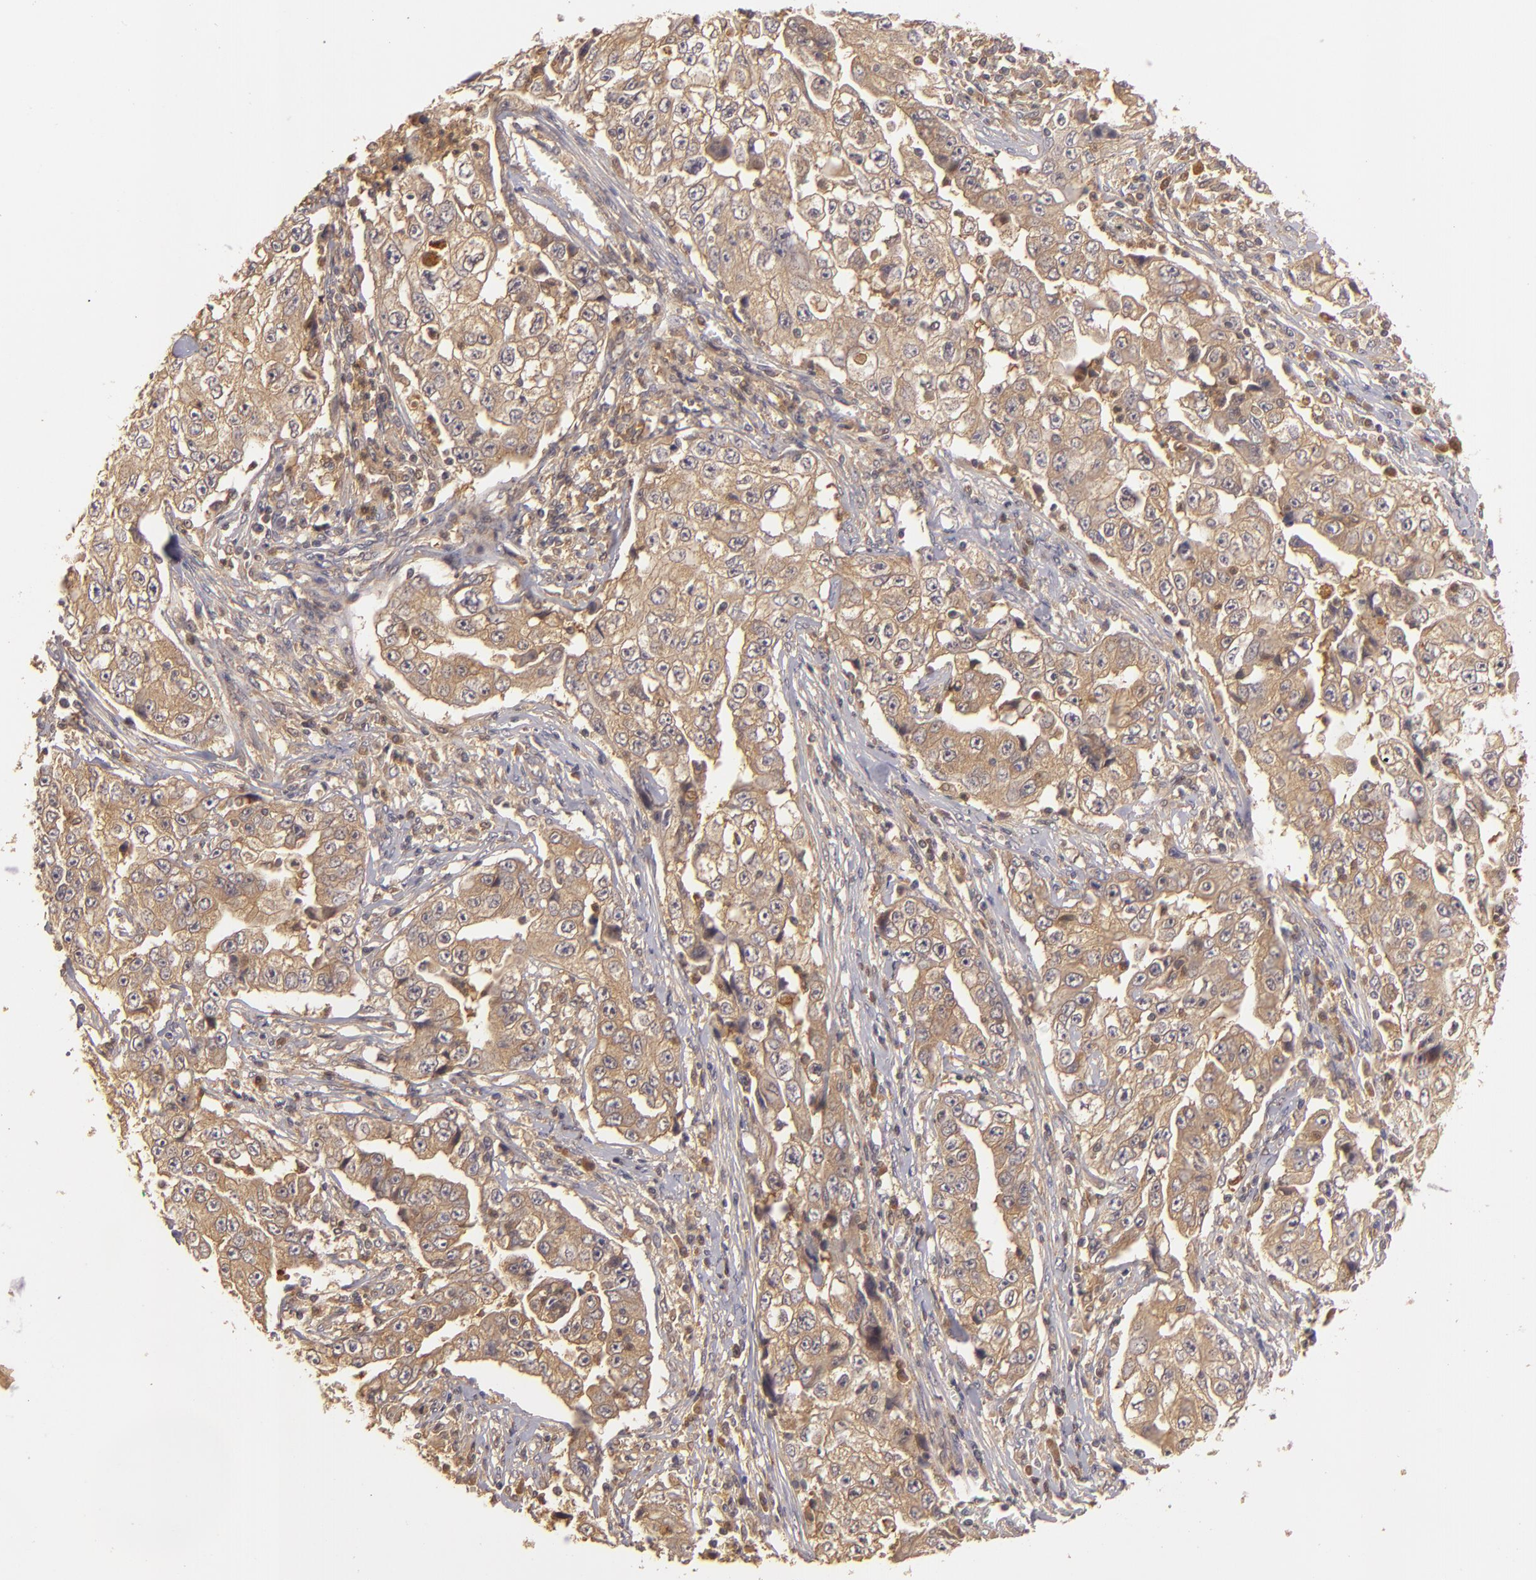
{"staining": {"intensity": "strong", "quantity": ">75%", "location": "cytoplasmic/membranous"}, "tissue": "lung cancer", "cell_type": "Tumor cells", "image_type": "cancer", "snomed": [{"axis": "morphology", "description": "Squamous cell carcinoma, NOS"}, {"axis": "topography", "description": "Lung"}], "caption": "This photomicrograph displays IHC staining of lung cancer (squamous cell carcinoma), with high strong cytoplasmic/membranous positivity in about >75% of tumor cells.", "gene": "PRKCD", "patient": {"sex": "male", "age": 64}}